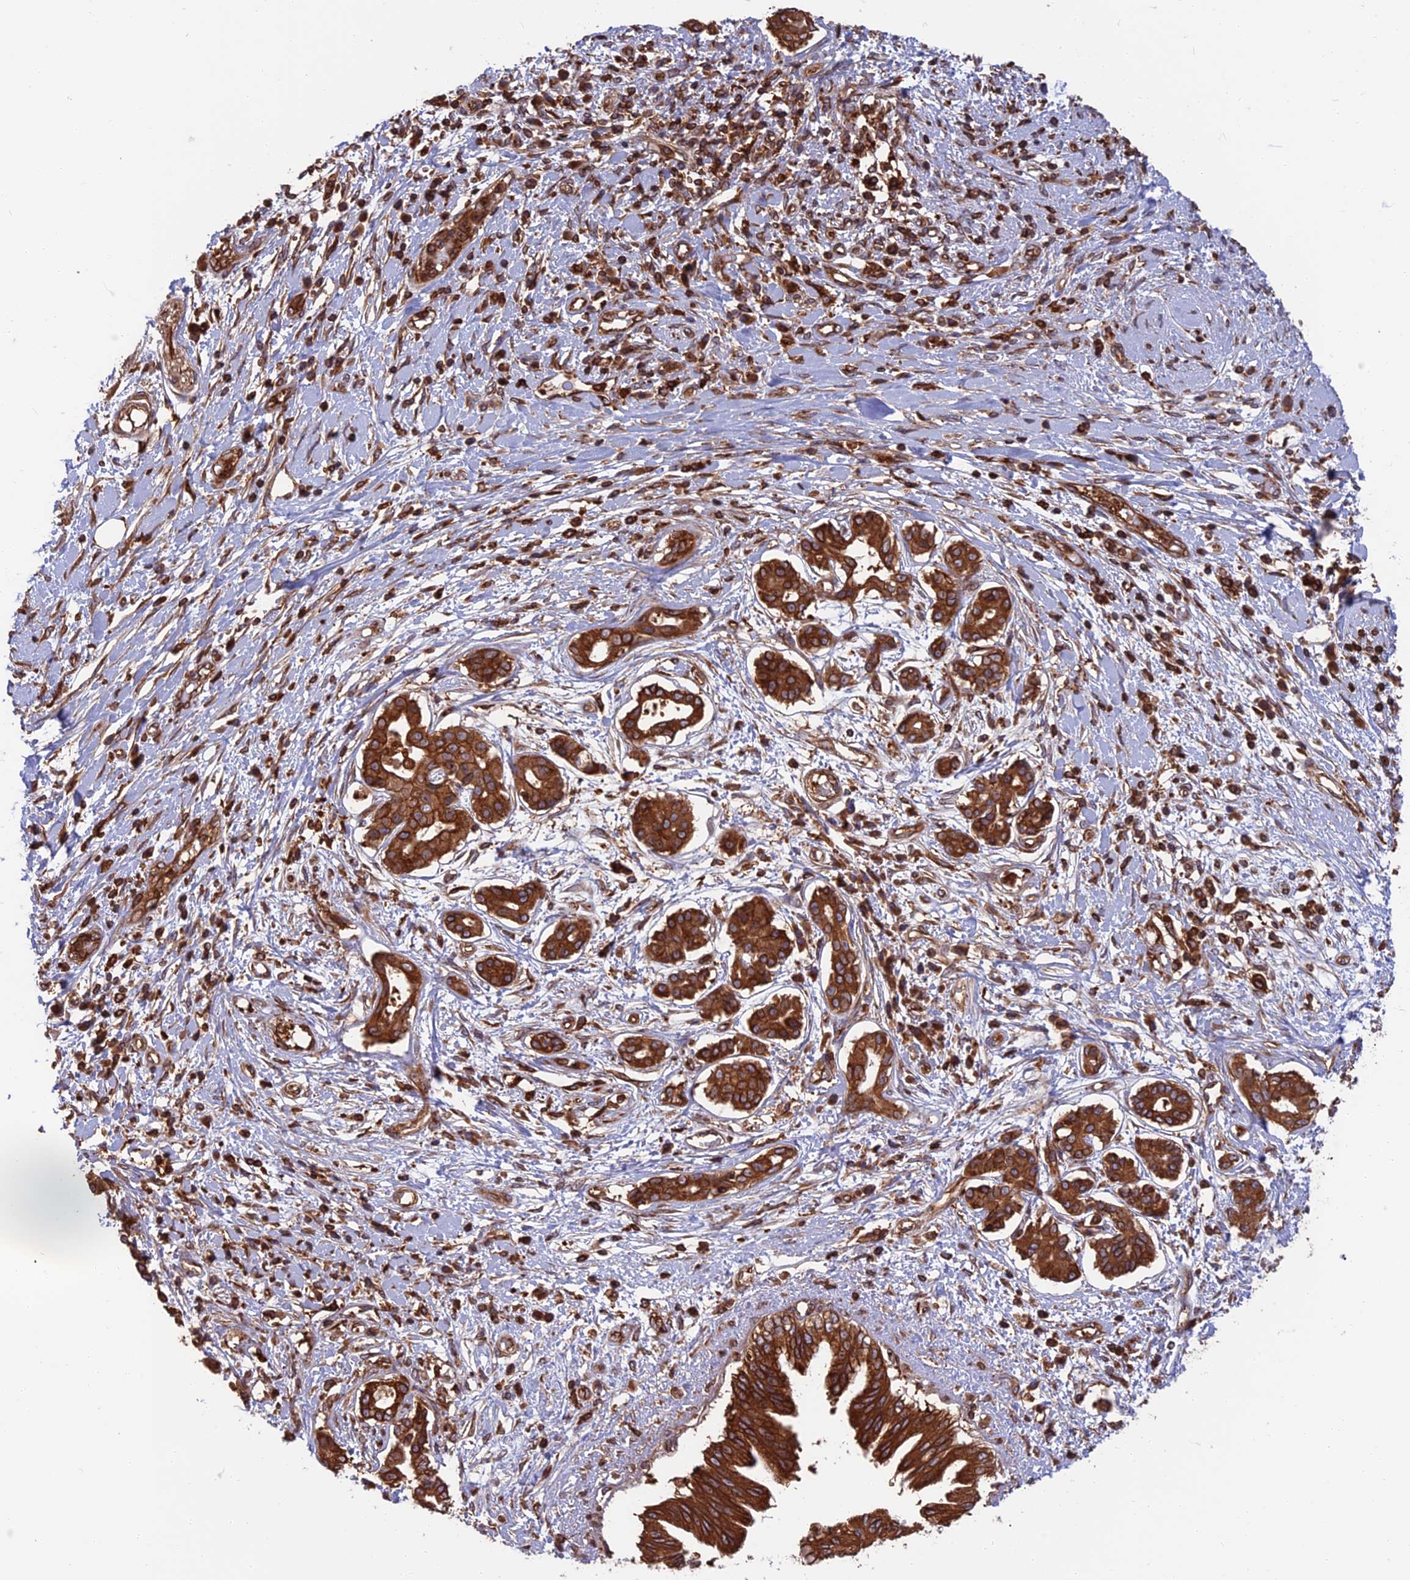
{"staining": {"intensity": "strong", "quantity": ">75%", "location": "cytoplasmic/membranous"}, "tissue": "pancreatic cancer", "cell_type": "Tumor cells", "image_type": "cancer", "snomed": [{"axis": "morphology", "description": "Adenocarcinoma, NOS"}, {"axis": "topography", "description": "Pancreas"}], "caption": "Human pancreatic cancer (adenocarcinoma) stained for a protein (brown) reveals strong cytoplasmic/membranous positive positivity in about >75% of tumor cells.", "gene": "WDR1", "patient": {"sex": "female", "age": 56}}